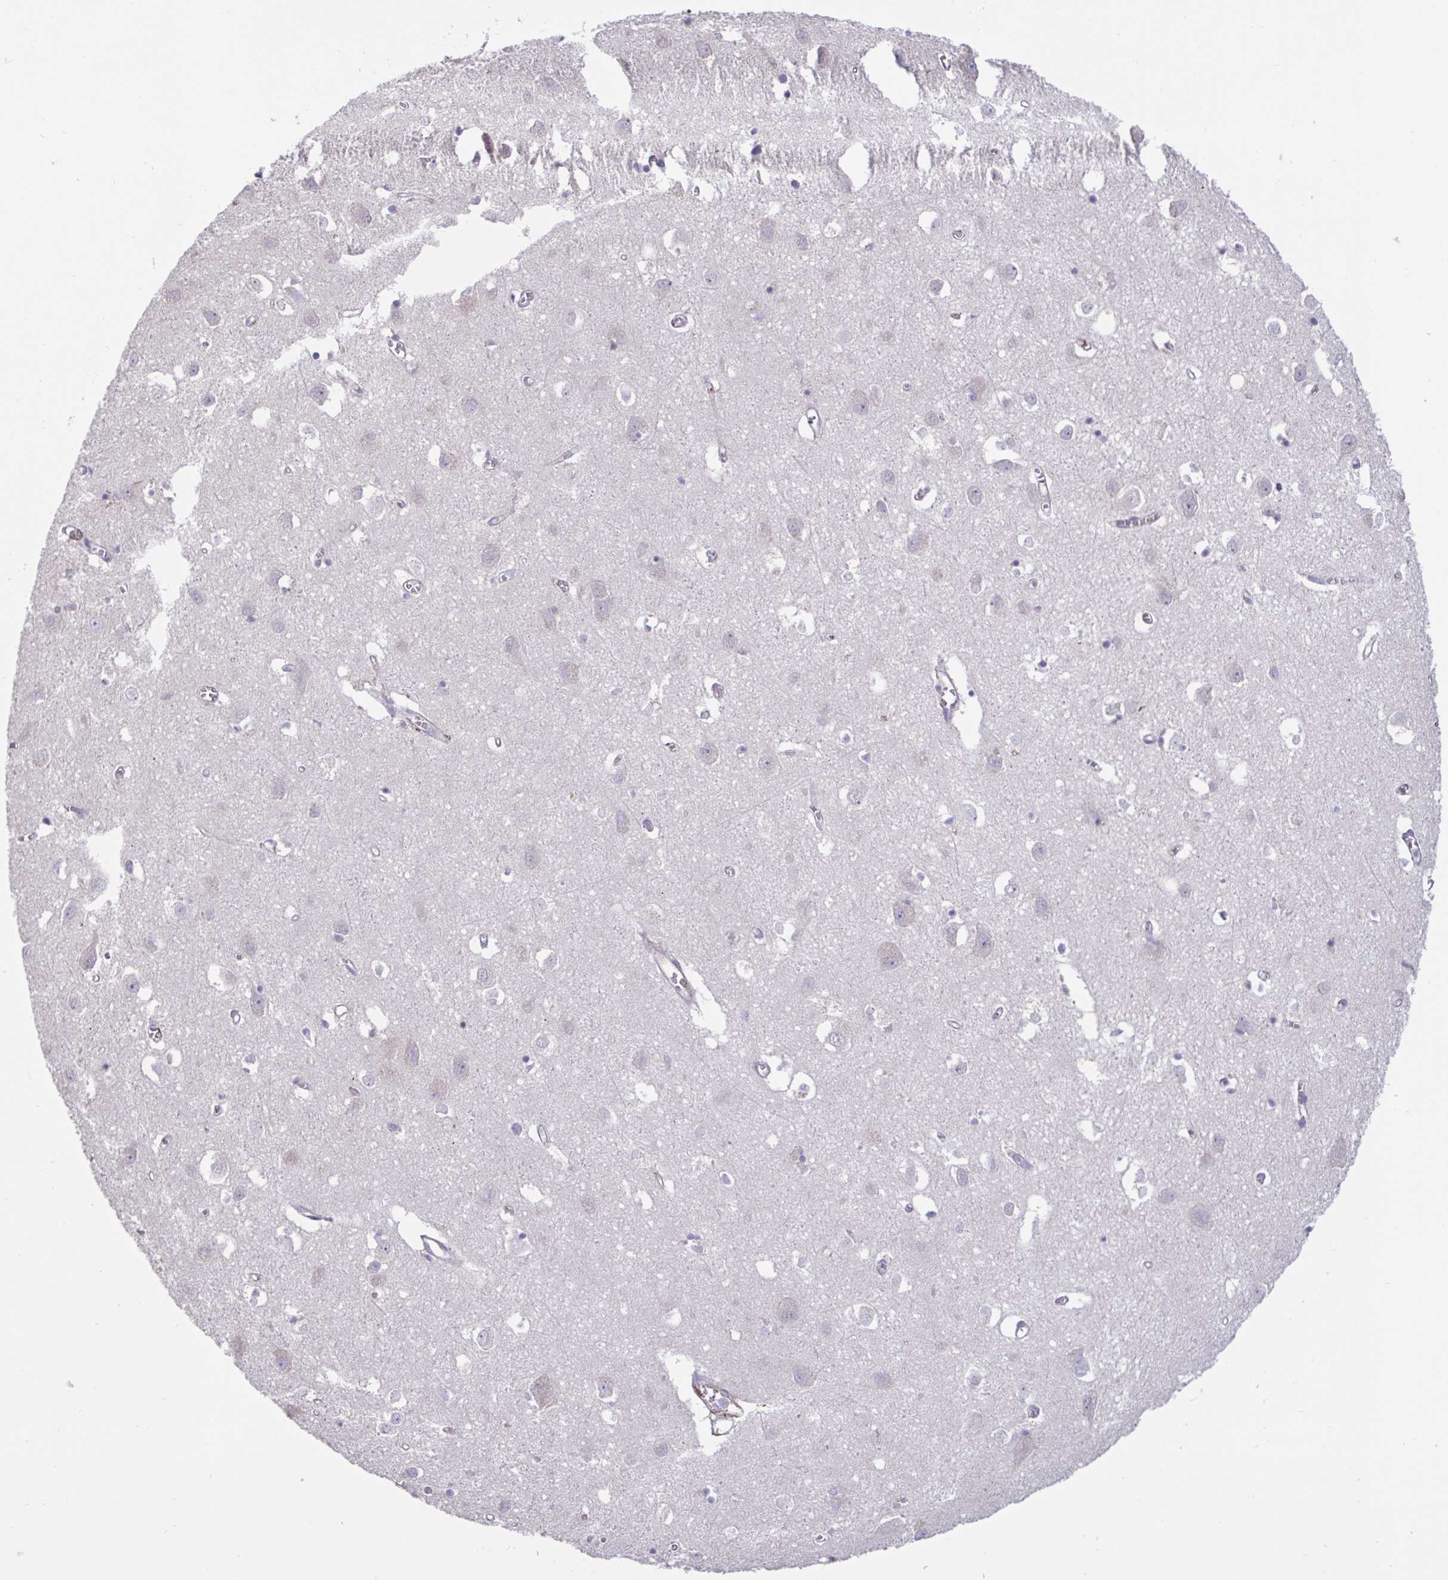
{"staining": {"intensity": "negative", "quantity": "none", "location": "none"}, "tissue": "cerebral cortex", "cell_type": "Endothelial cells", "image_type": "normal", "snomed": [{"axis": "morphology", "description": "Normal tissue, NOS"}, {"axis": "topography", "description": "Cerebral cortex"}], "caption": "There is no significant expression in endothelial cells of cerebral cortex. (Stains: DAB (3,3'-diaminobenzidine) immunohistochemistry with hematoxylin counter stain, Microscopy: brightfield microscopy at high magnification).", "gene": "IL37", "patient": {"sex": "male", "age": 70}}